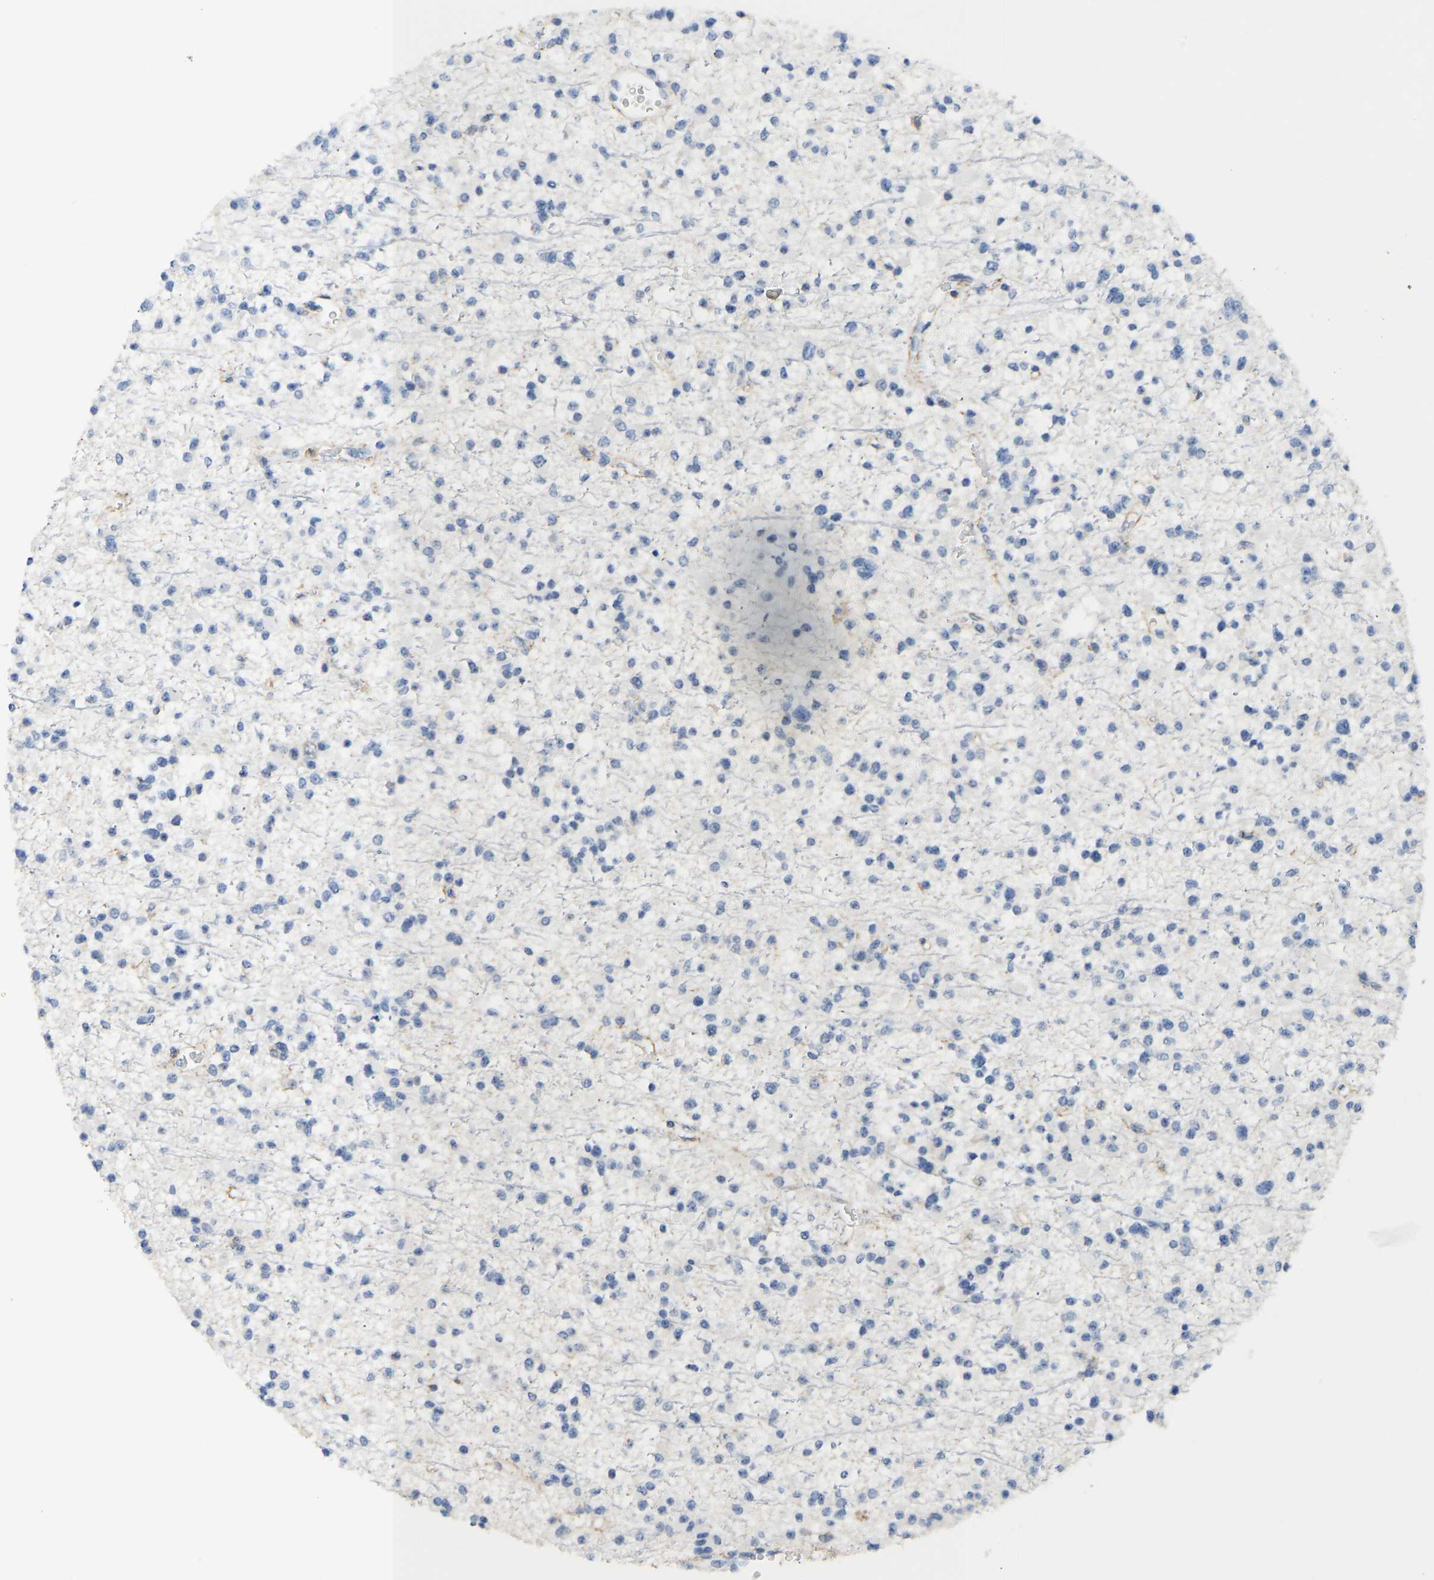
{"staining": {"intensity": "negative", "quantity": "none", "location": "none"}, "tissue": "glioma", "cell_type": "Tumor cells", "image_type": "cancer", "snomed": [{"axis": "morphology", "description": "Glioma, malignant, Low grade"}, {"axis": "topography", "description": "Brain"}], "caption": "A high-resolution image shows immunohistochemistry (IHC) staining of malignant low-grade glioma, which exhibits no significant staining in tumor cells.", "gene": "TXNDC2", "patient": {"sex": "female", "age": 22}}